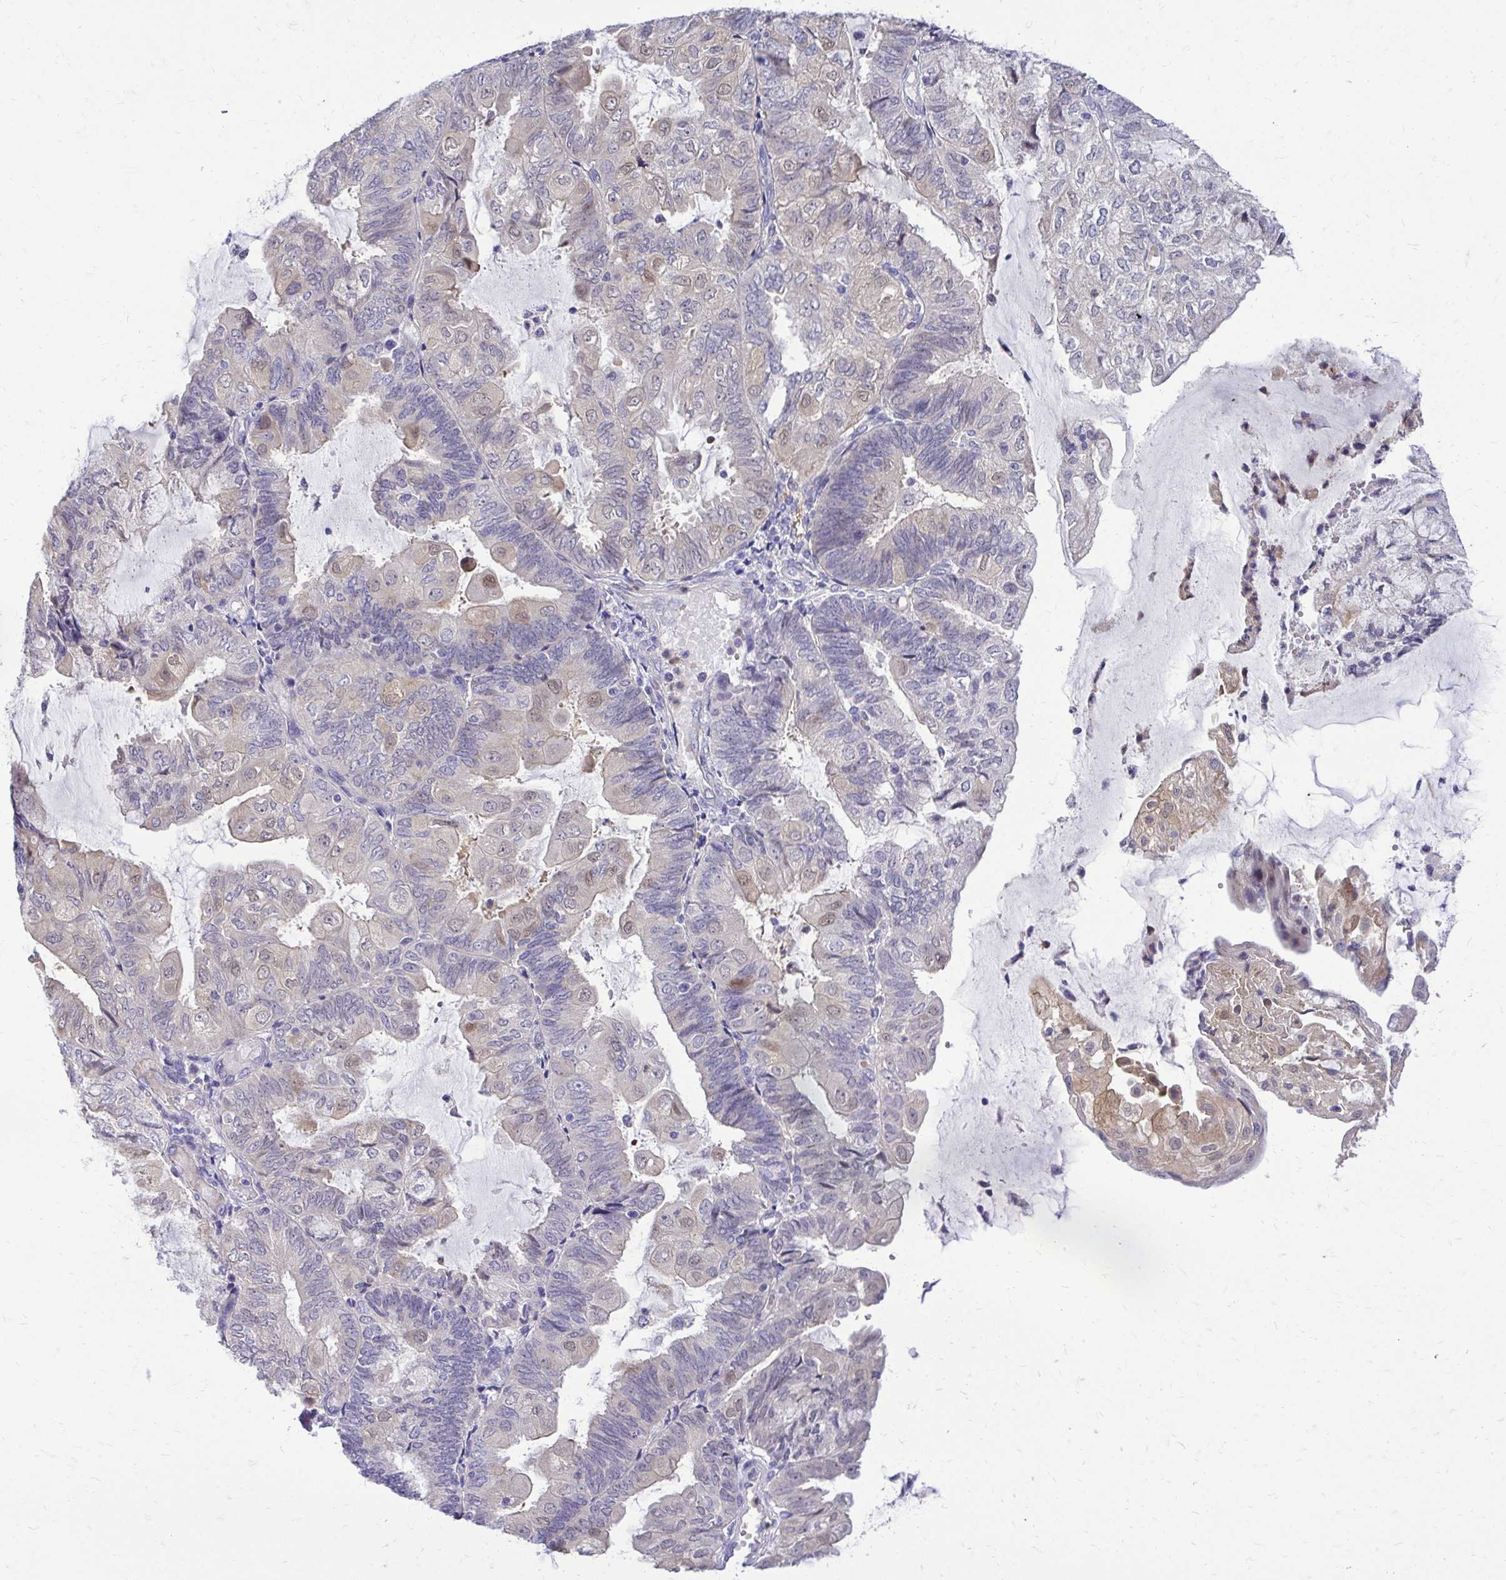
{"staining": {"intensity": "weak", "quantity": "<25%", "location": "cytoplasmic/membranous"}, "tissue": "endometrial cancer", "cell_type": "Tumor cells", "image_type": "cancer", "snomed": [{"axis": "morphology", "description": "Adenocarcinoma, NOS"}, {"axis": "topography", "description": "Endometrium"}], "caption": "This is a photomicrograph of immunohistochemistry (IHC) staining of endometrial cancer (adenocarcinoma), which shows no expression in tumor cells.", "gene": "ZSWIM9", "patient": {"sex": "female", "age": 81}}